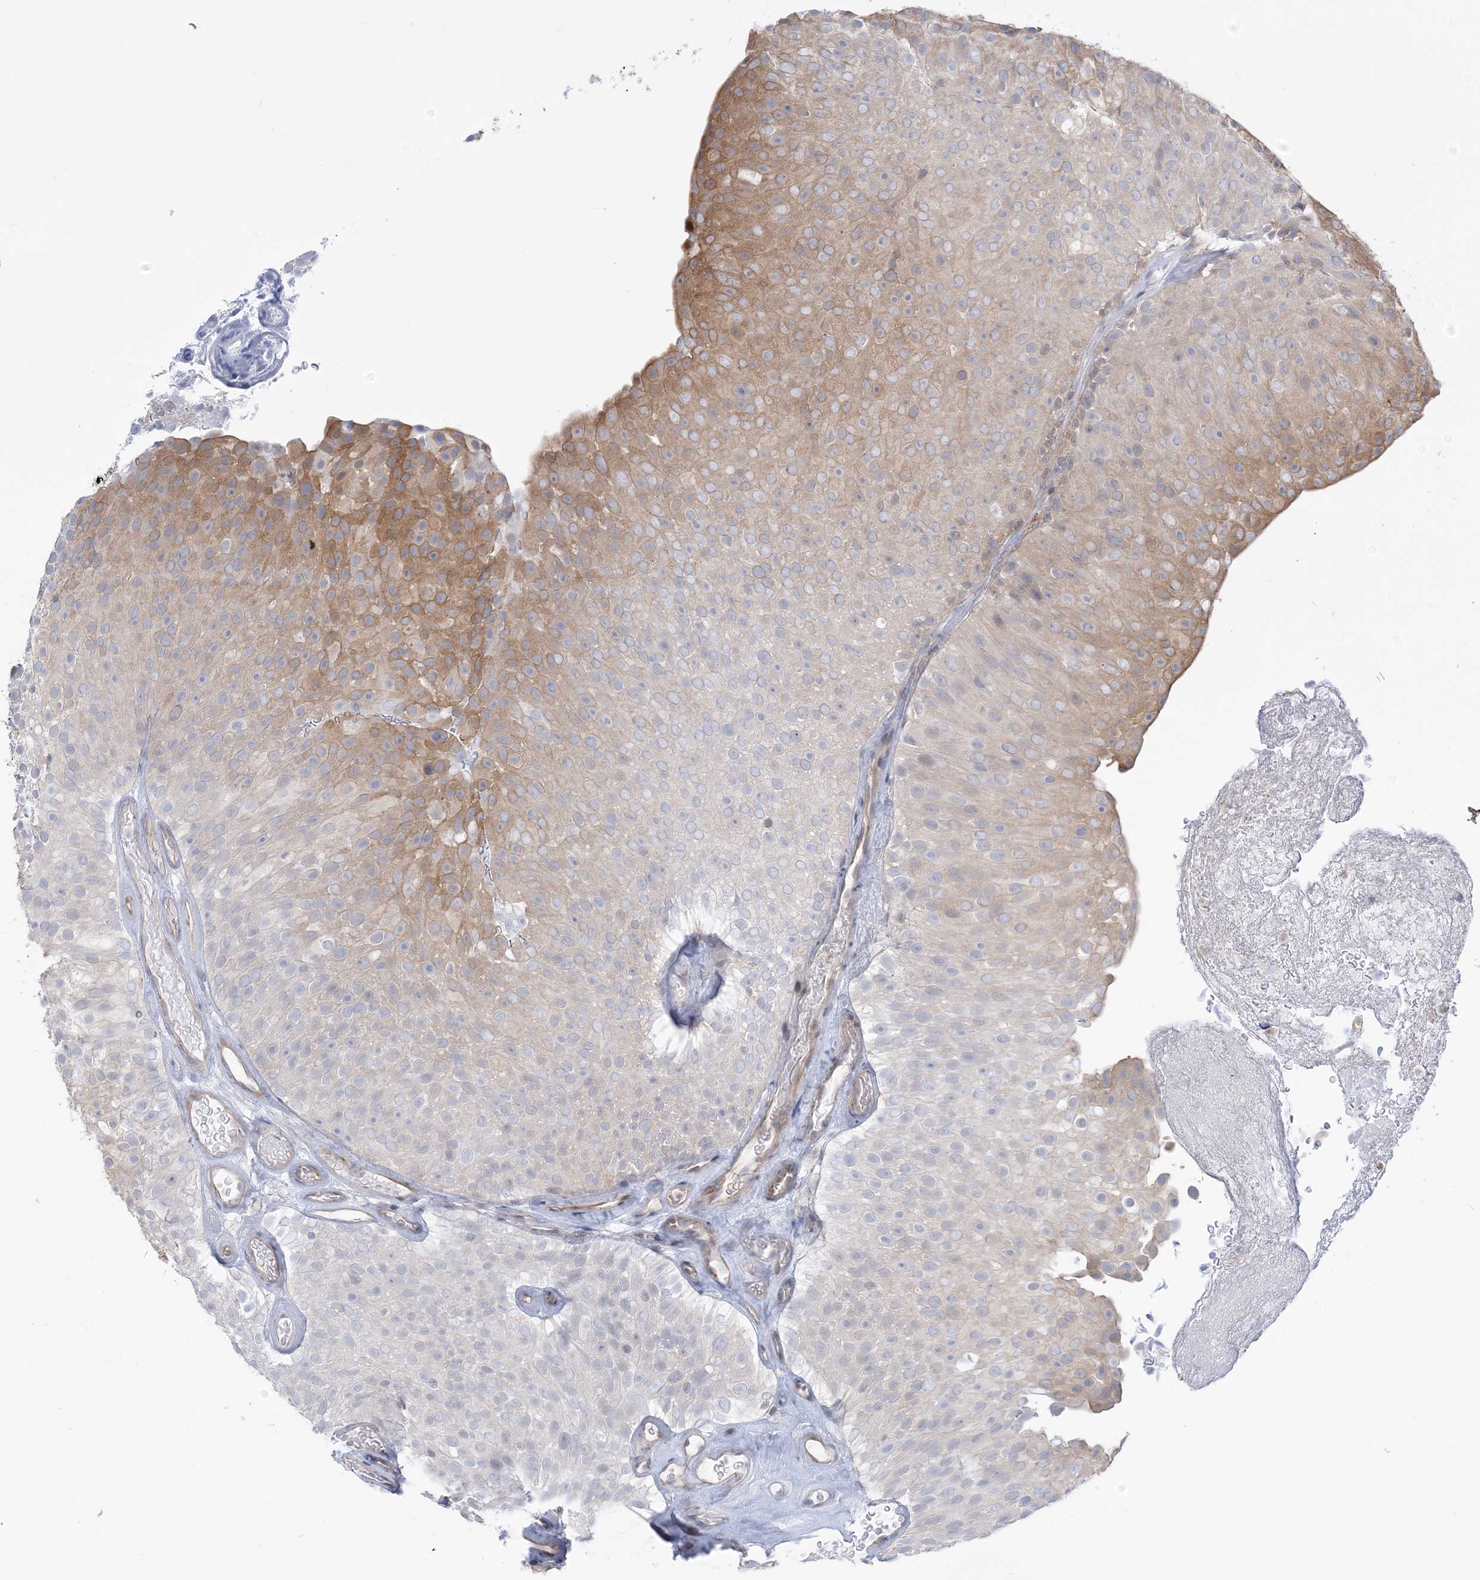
{"staining": {"intensity": "moderate", "quantity": "<25%", "location": "cytoplasmic/membranous"}, "tissue": "urothelial cancer", "cell_type": "Tumor cells", "image_type": "cancer", "snomed": [{"axis": "morphology", "description": "Urothelial carcinoma, Low grade"}, {"axis": "topography", "description": "Urinary bladder"}], "caption": "Urothelial cancer tissue demonstrates moderate cytoplasmic/membranous expression in approximately <25% of tumor cells", "gene": "THADA", "patient": {"sex": "male", "age": 78}}